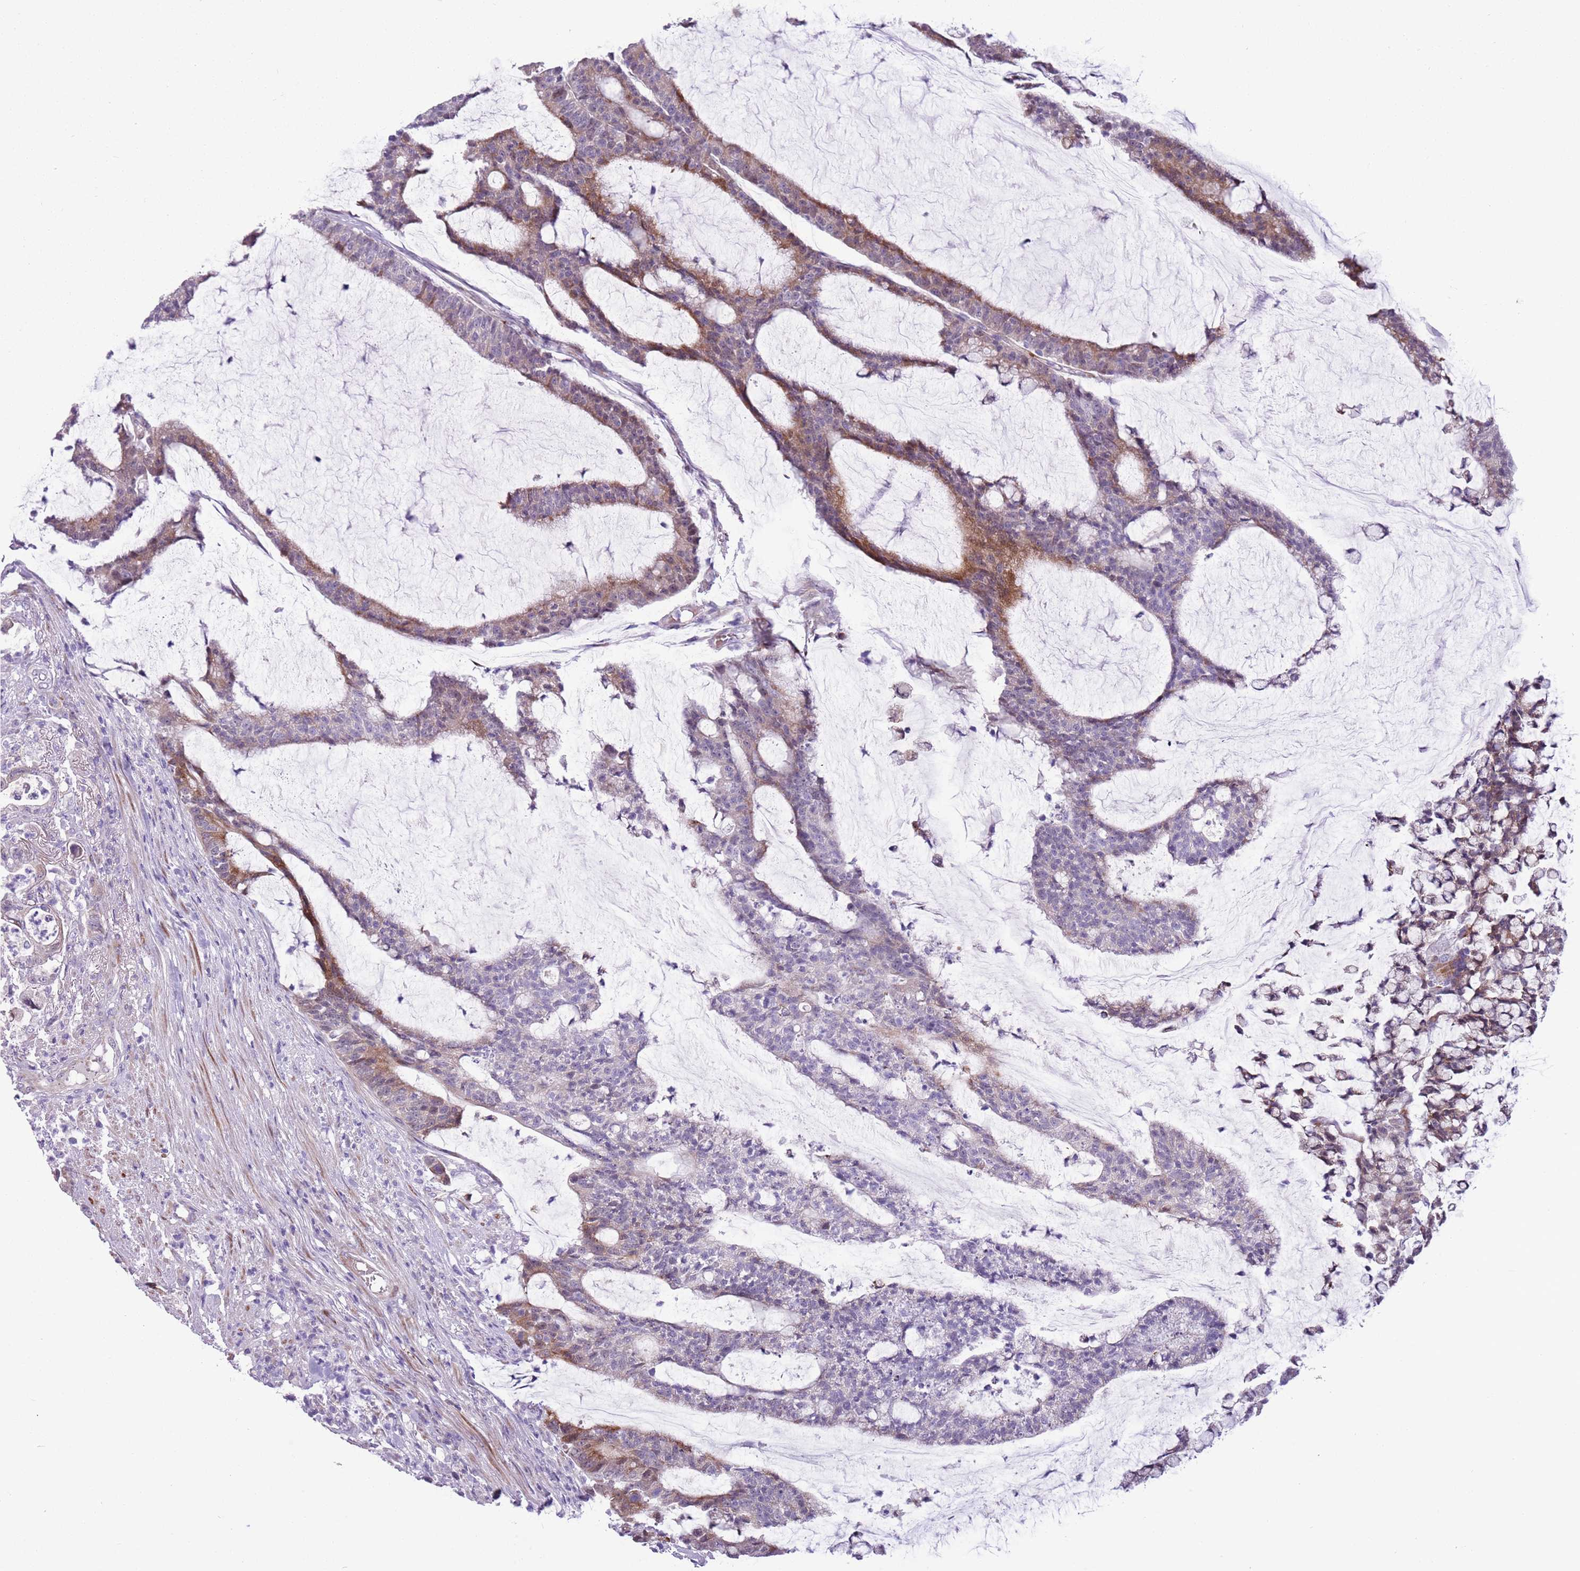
{"staining": {"intensity": "moderate", "quantity": "<25%", "location": "cytoplasmic/membranous"}, "tissue": "colorectal cancer", "cell_type": "Tumor cells", "image_type": "cancer", "snomed": [{"axis": "morphology", "description": "Adenocarcinoma, NOS"}, {"axis": "topography", "description": "Colon"}], "caption": "Protein expression analysis of human colorectal cancer (adenocarcinoma) reveals moderate cytoplasmic/membranous positivity in approximately <25% of tumor cells. The protein of interest is stained brown, and the nuclei are stained in blue (DAB (3,3'-diaminobenzidine) IHC with brightfield microscopy, high magnification).", "gene": "MRPL32", "patient": {"sex": "female", "age": 84}}